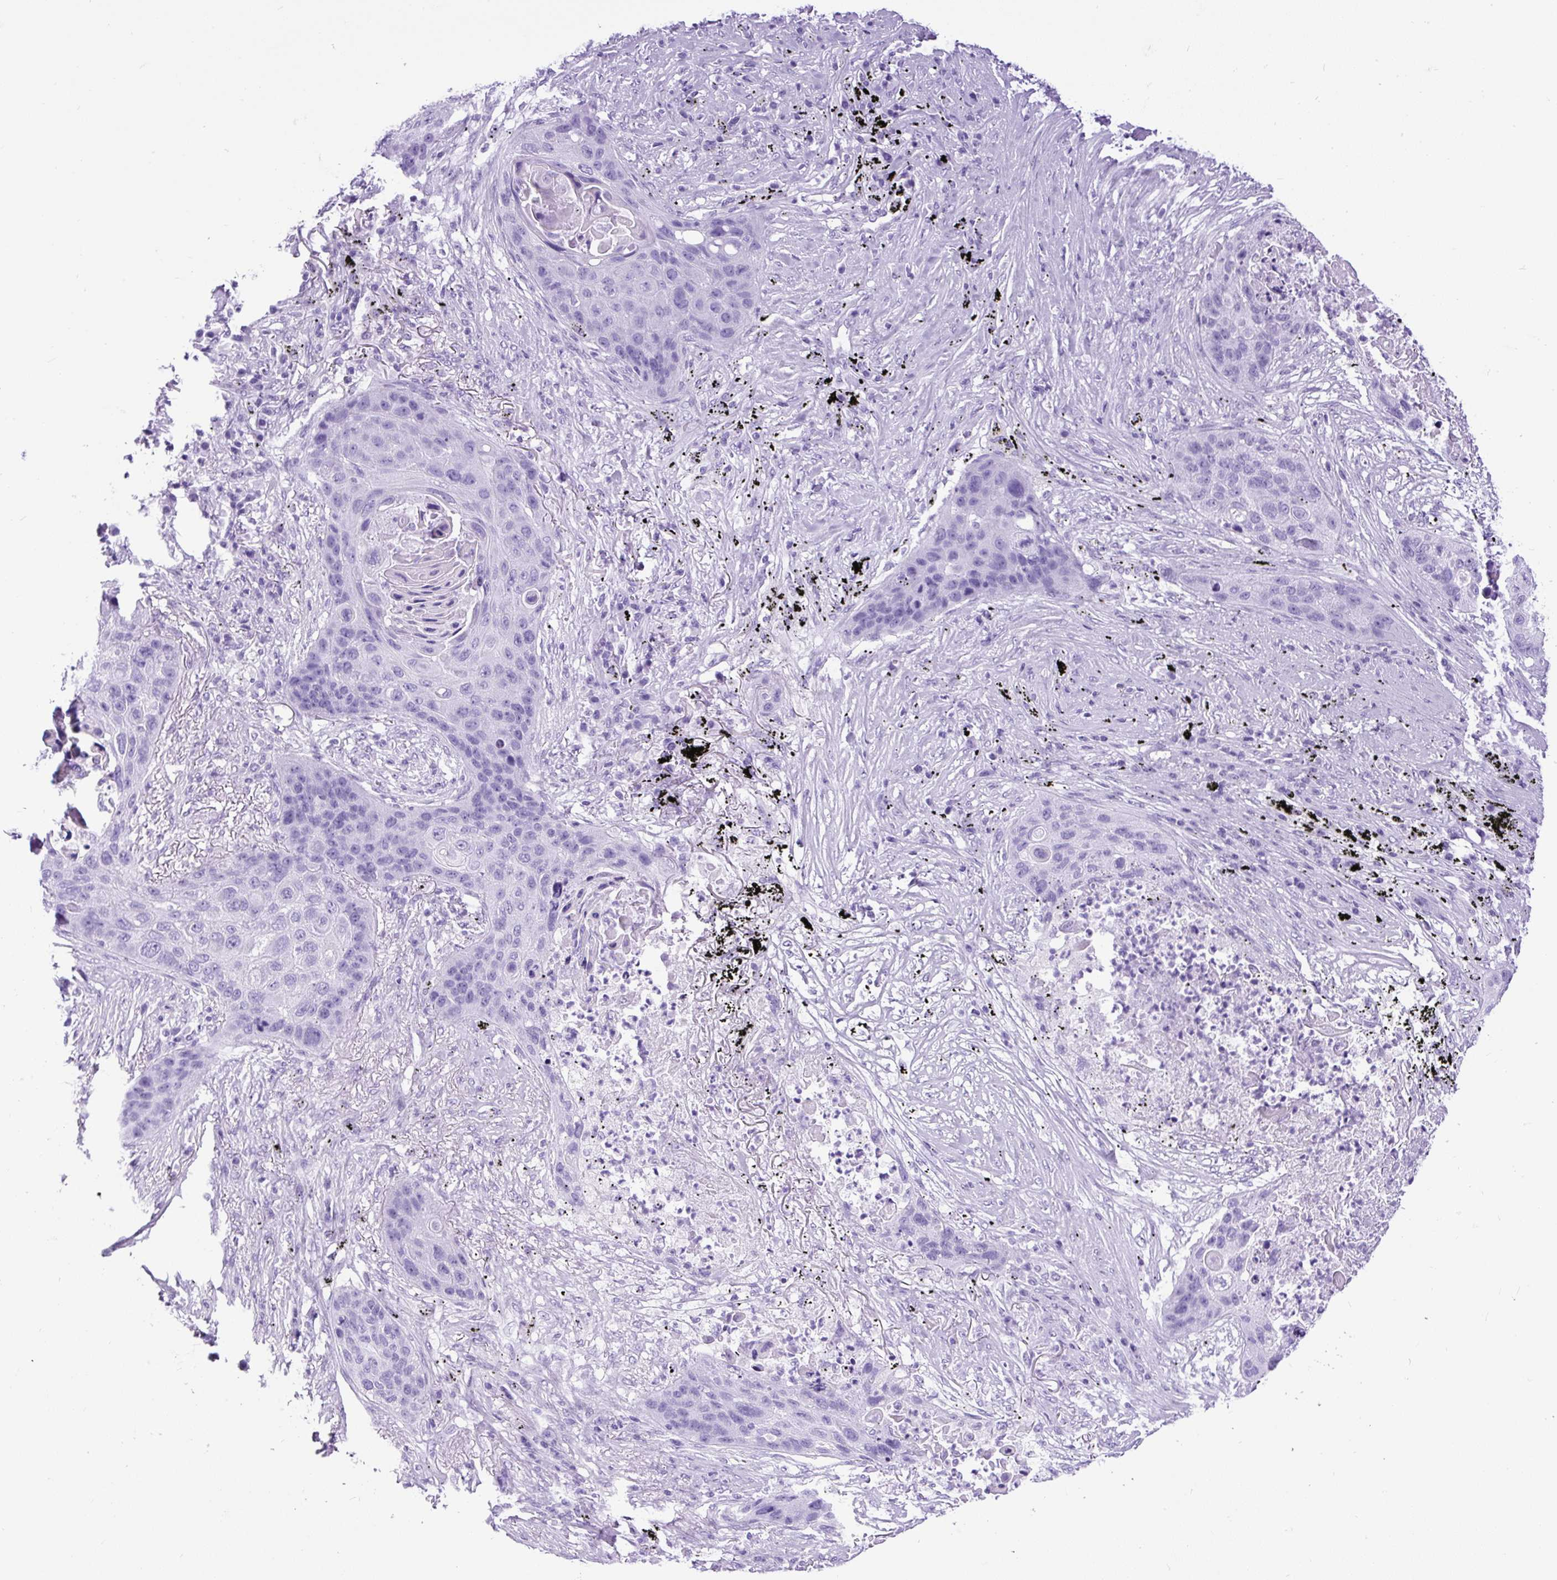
{"staining": {"intensity": "negative", "quantity": "none", "location": "none"}, "tissue": "lung cancer", "cell_type": "Tumor cells", "image_type": "cancer", "snomed": [{"axis": "morphology", "description": "Squamous cell carcinoma, NOS"}, {"axis": "topography", "description": "Lung"}], "caption": "The histopathology image shows no significant expression in tumor cells of lung cancer (squamous cell carcinoma).", "gene": "CEL", "patient": {"sex": "female", "age": 63}}